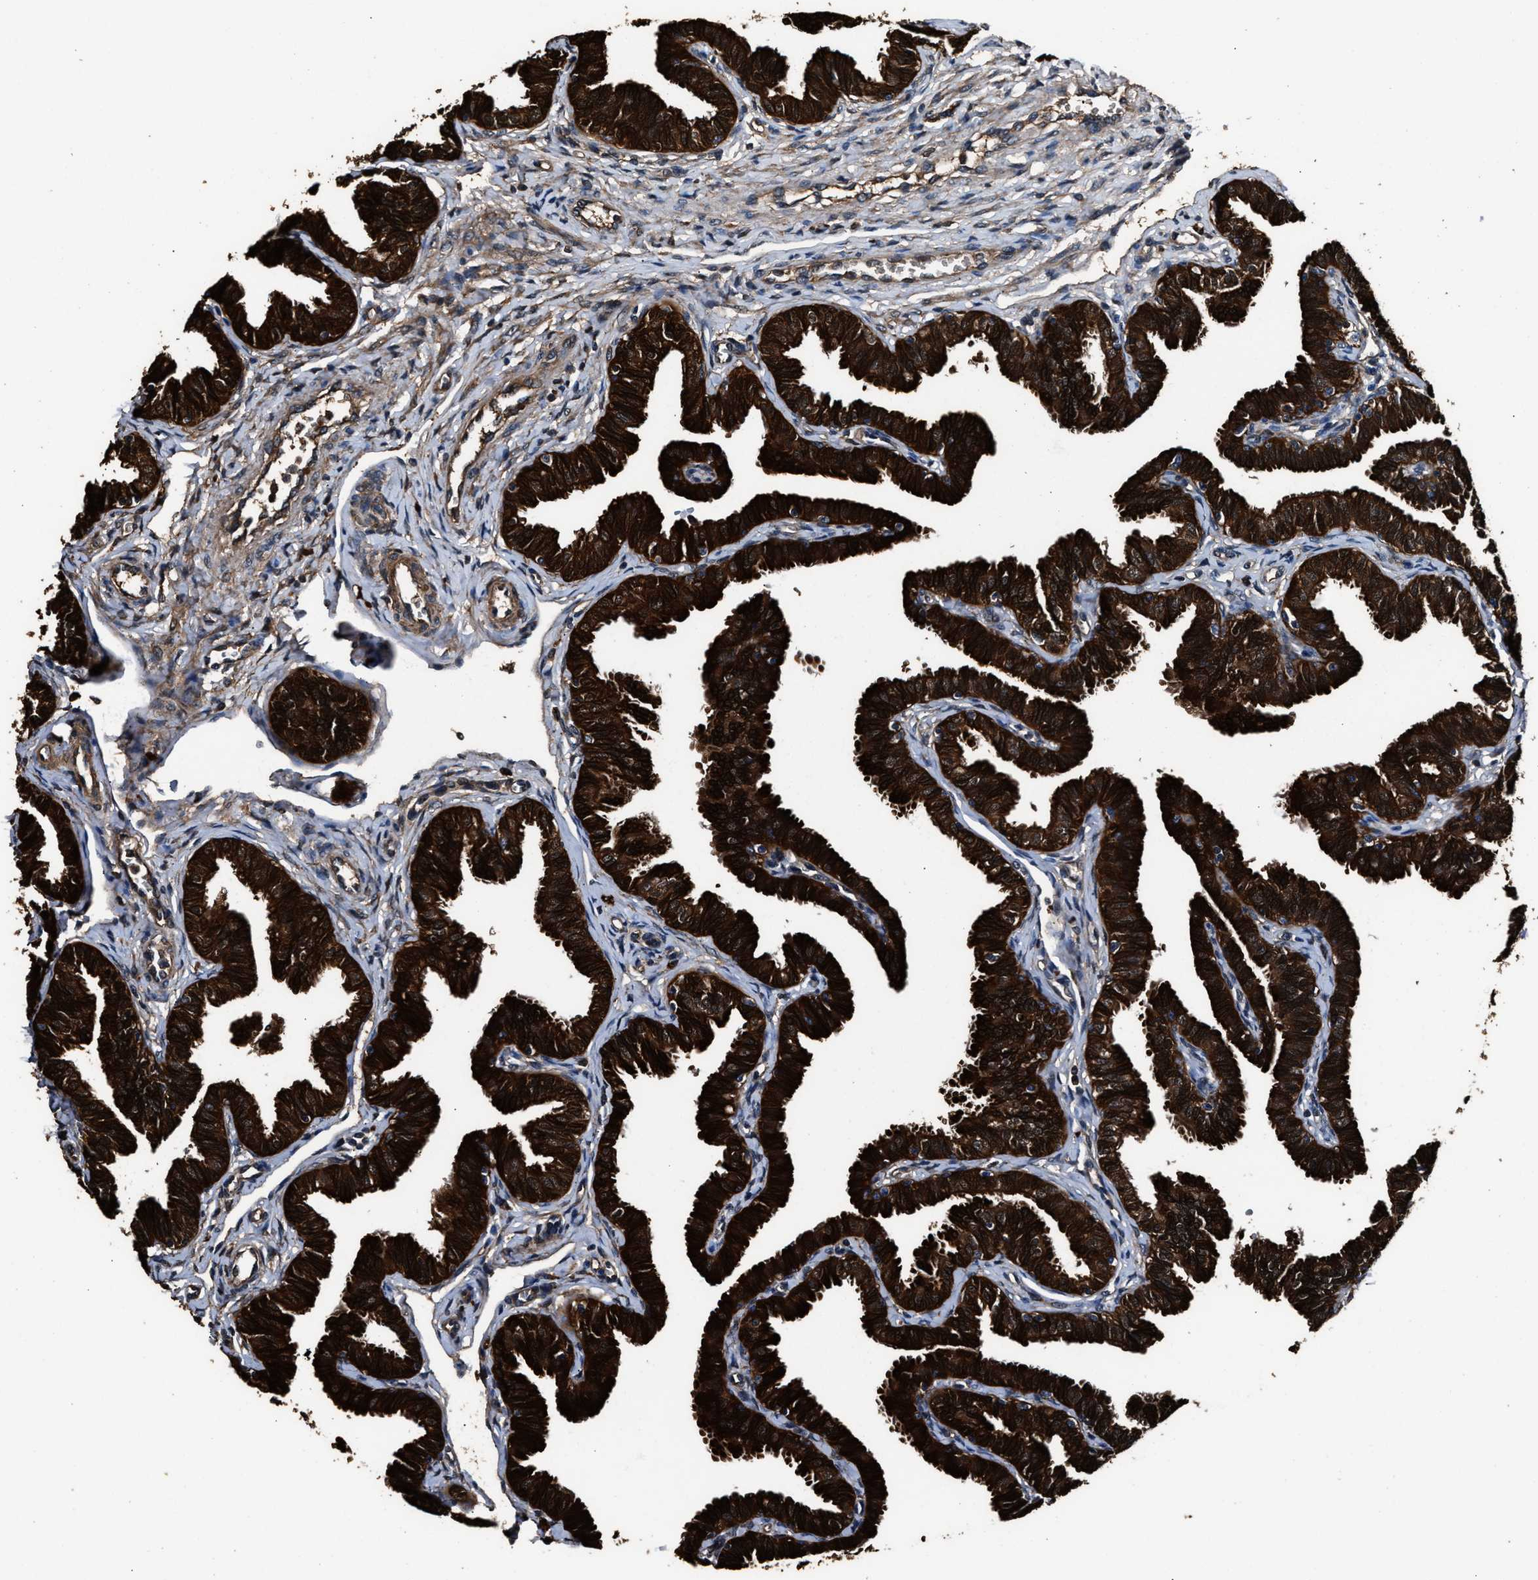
{"staining": {"intensity": "strong", "quantity": ">75%", "location": "cytoplasmic/membranous"}, "tissue": "fallopian tube", "cell_type": "Glandular cells", "image_type": "normal", "snomed": [{"axis": "morphology", "description": "Normal tissue, NOS"}, {"axis": "topography", "description": "Fallopian tube"}, {"axis": "topography", "description": "Ovary"}], "caption": "Fallopian tube stained with DAB (3,3'-diaminobenzidine) immunohistochemistry (IHC) exhibits high levels of strong cytoplasmic/membranous positivity in approximately >75% of glandular cells.", "gene": "GSTP1", "patient": {"sex": "female", "age": 23}}